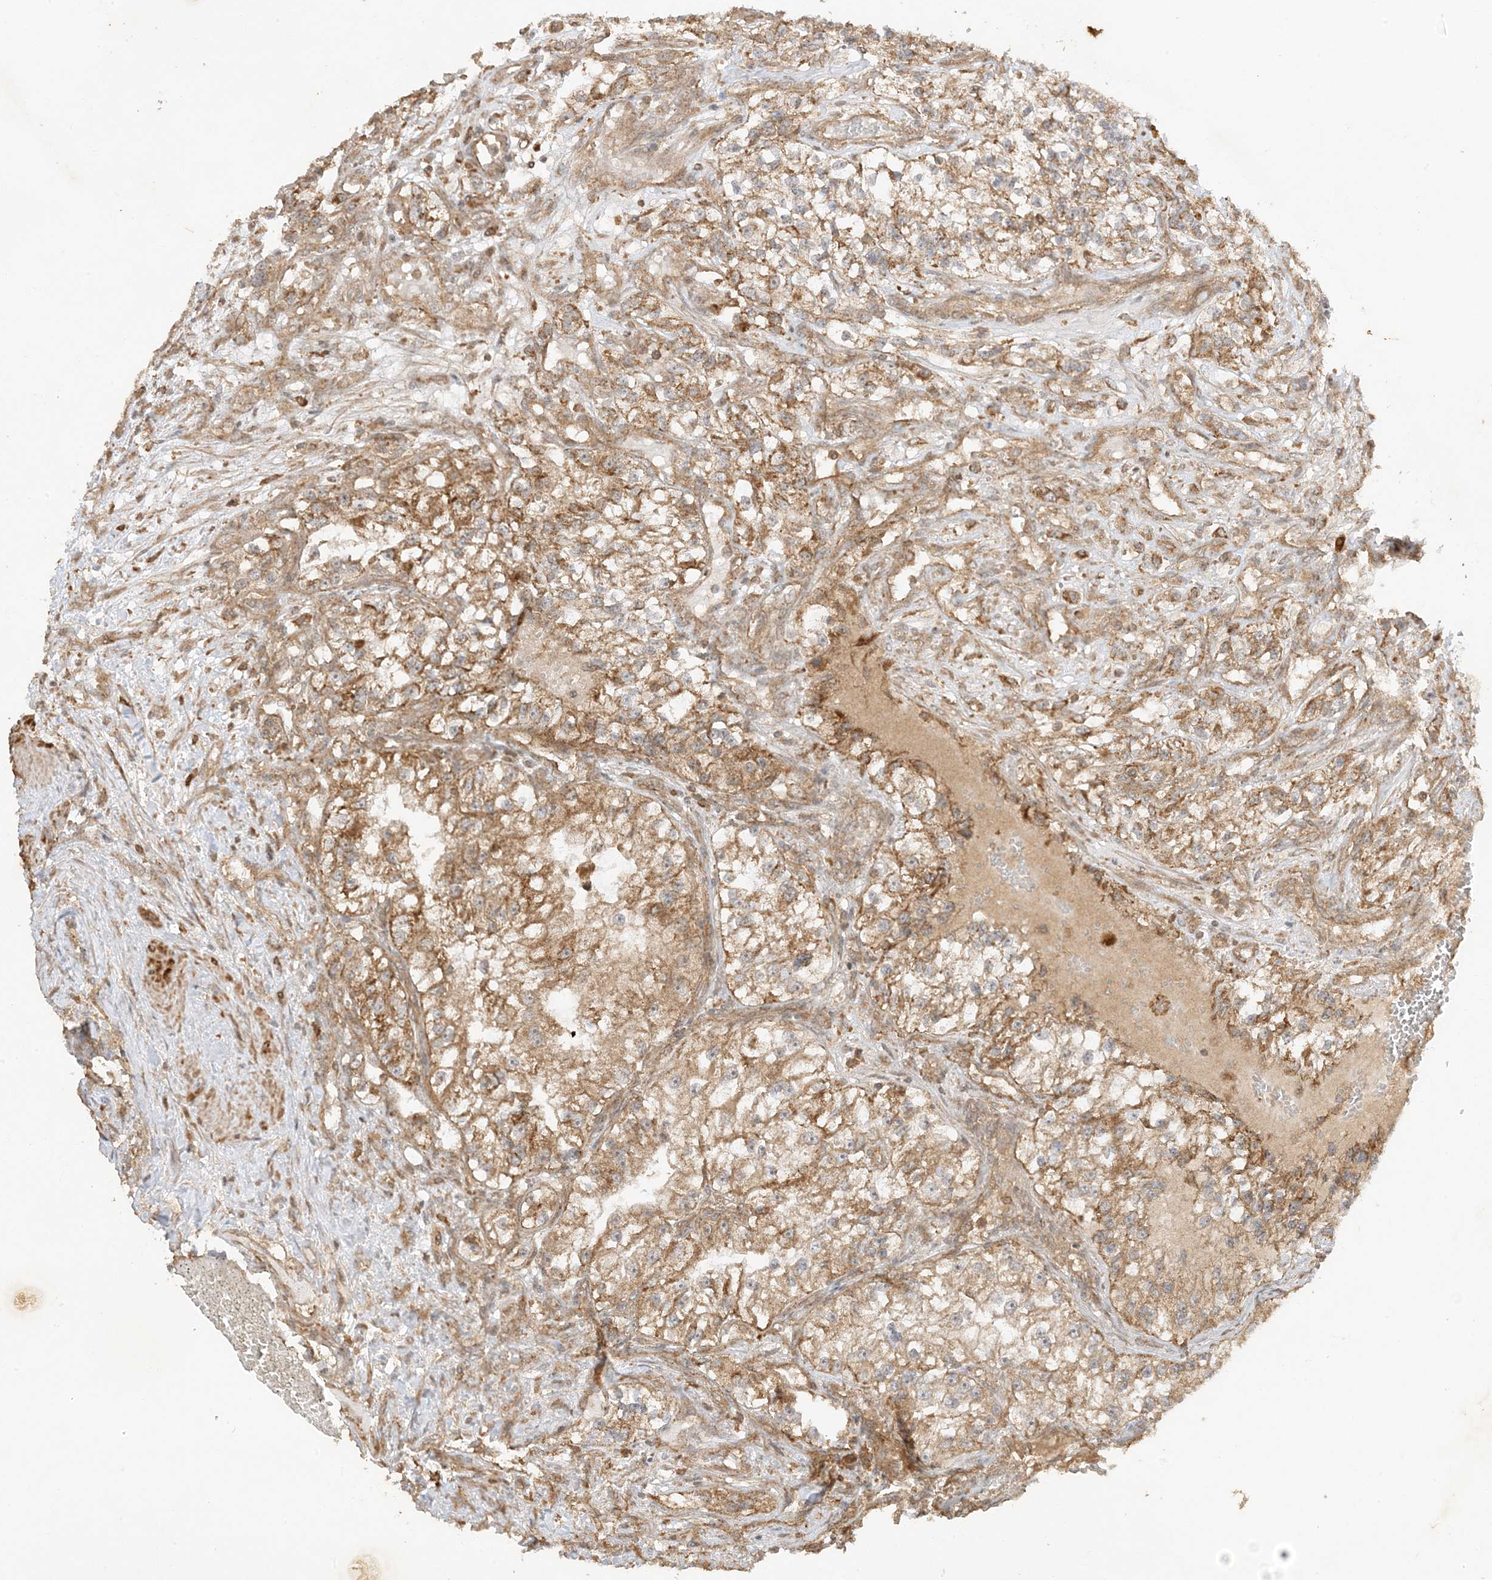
{"staining": {"intensity": "weak", "quantity": "25%-75%", "location": "cytoplasmic/membranous"}, "tissue": "renal cancer", "cell_type": "Tumor cells", "image_type": "cancer", "snomed": [{"axis": "morphology", "description": "Adenocarcinoma, NOS"}, {"axis": "topography", "description": "Kidney"}], "caption": "Human renal cancer stained with a brown dye demonstrates weak cytoplasmic/membranous positive positivity in approximately 25%-75% of tumor cells.", "gene": "XRN1", "patient": {"sex": "female", "age": 57}}